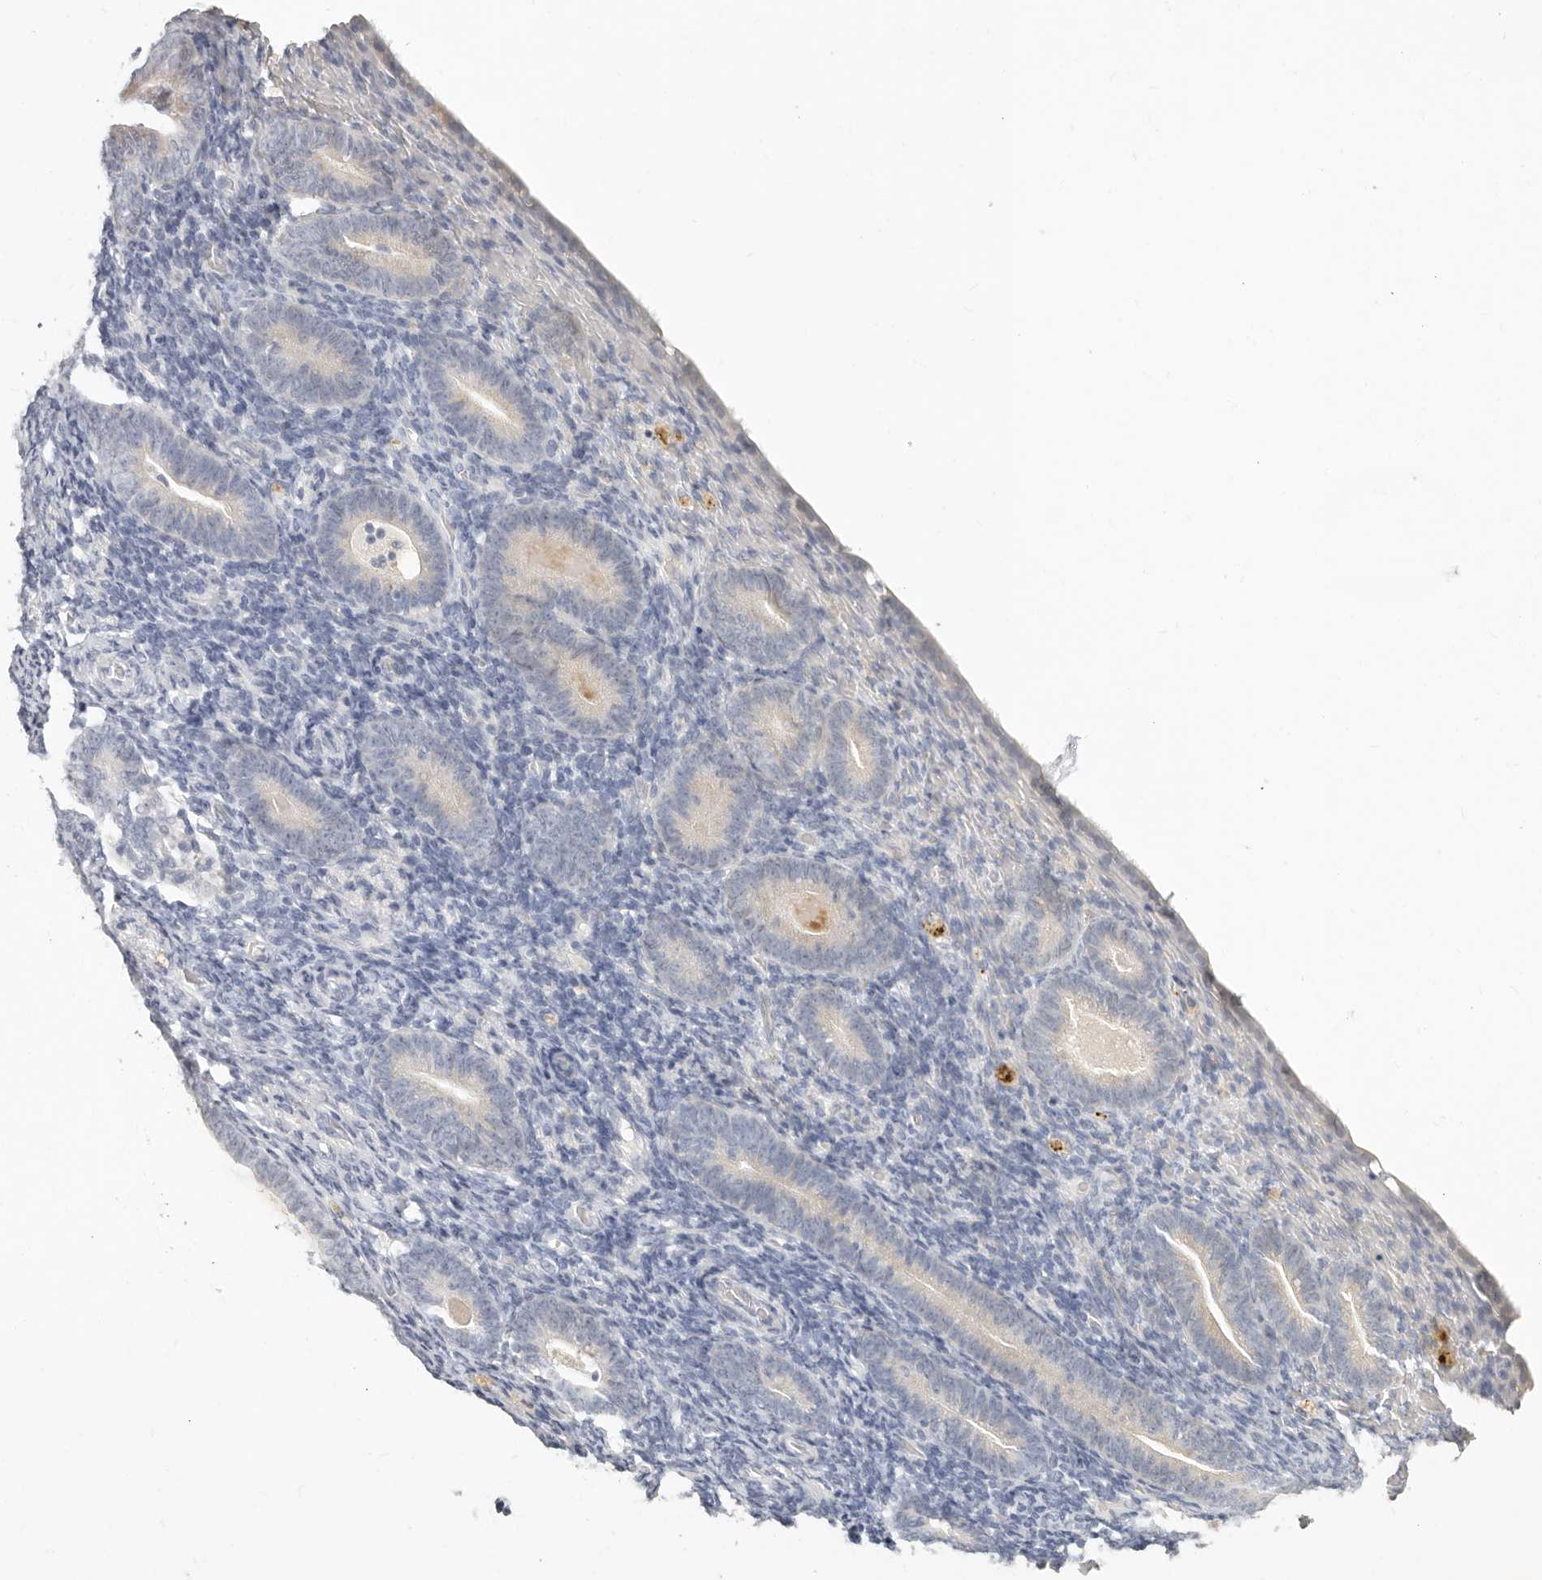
{"staining": {"intensity": "negative", "quantity": "none", "location": "none"}, "tissue": "endometrium", "cell_type": "Cells in endometrial stroma", "image_type": "normal", "snomed": [{"axis": "morphology", "description": "Normal tissue, NOS"}, {"axis": "topography", "description": "Endometrium"}], "caption": "This image is of normal endometrium stained with immunohistochemistry (IHC) to label a protein in brown with the nuclei are counter-stained blue. There is no positivity in cells in endometrial stroma.", "gene": "TMEM63B", "patient": {"sex": "female", "age": 51}}